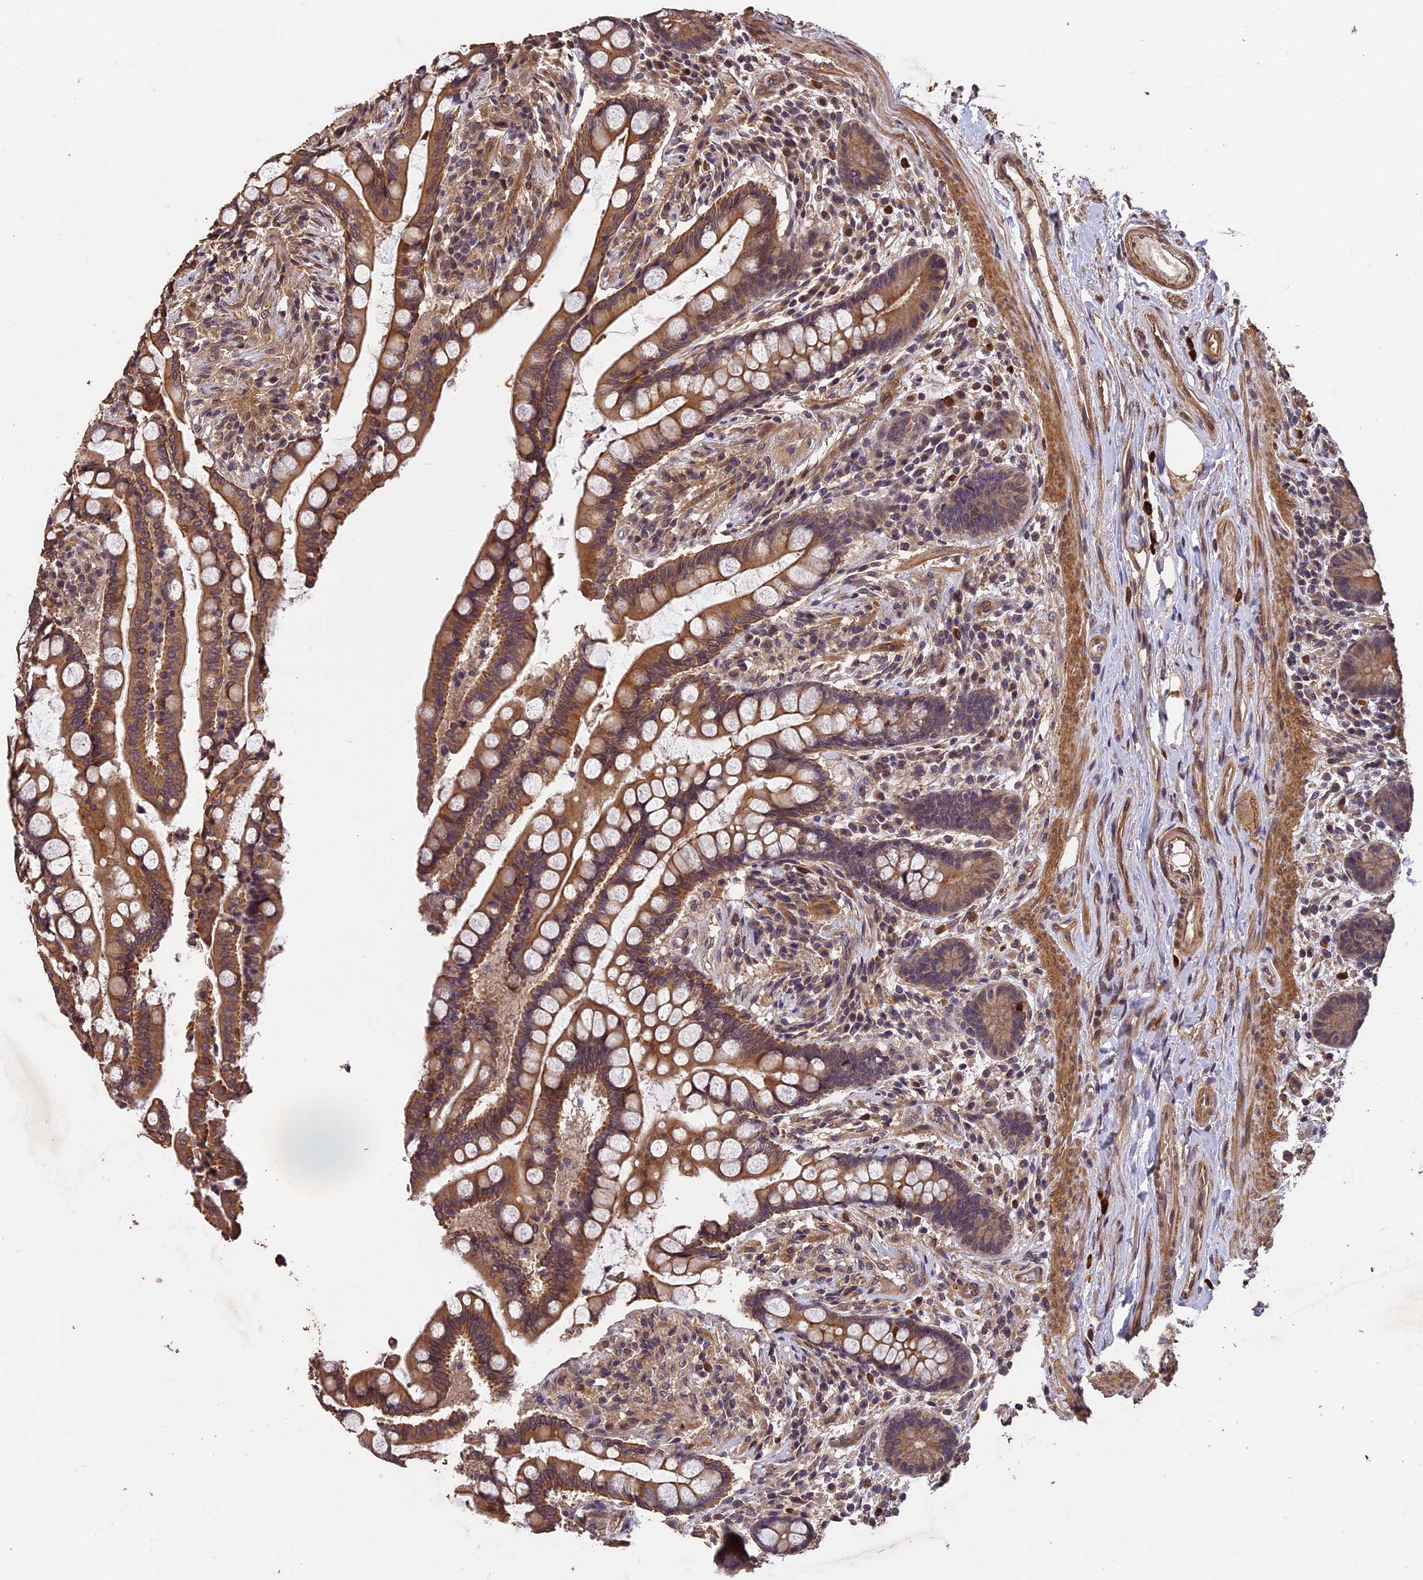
{"staining": {"intensity": "moderate", "quantity": ">75%", "location": "cytoplasmic/membranous"}, "tissue": "colon", "cell_type": "Endothelial cells", "image_type": "normal", "snomed": [{"axis": "morphology", "description": "Normal tissue, NOS"}, {"axis": "topography", "description": "Colon"}], "caption": "Approximately >75% of endothelial cells in benign colon reveal moderate cytoplasmic/membranous protein expression as visualized by brown immunohistochemical staining.", "gene": "CHD9", "patient": {"sex": "male", "age": 73}}